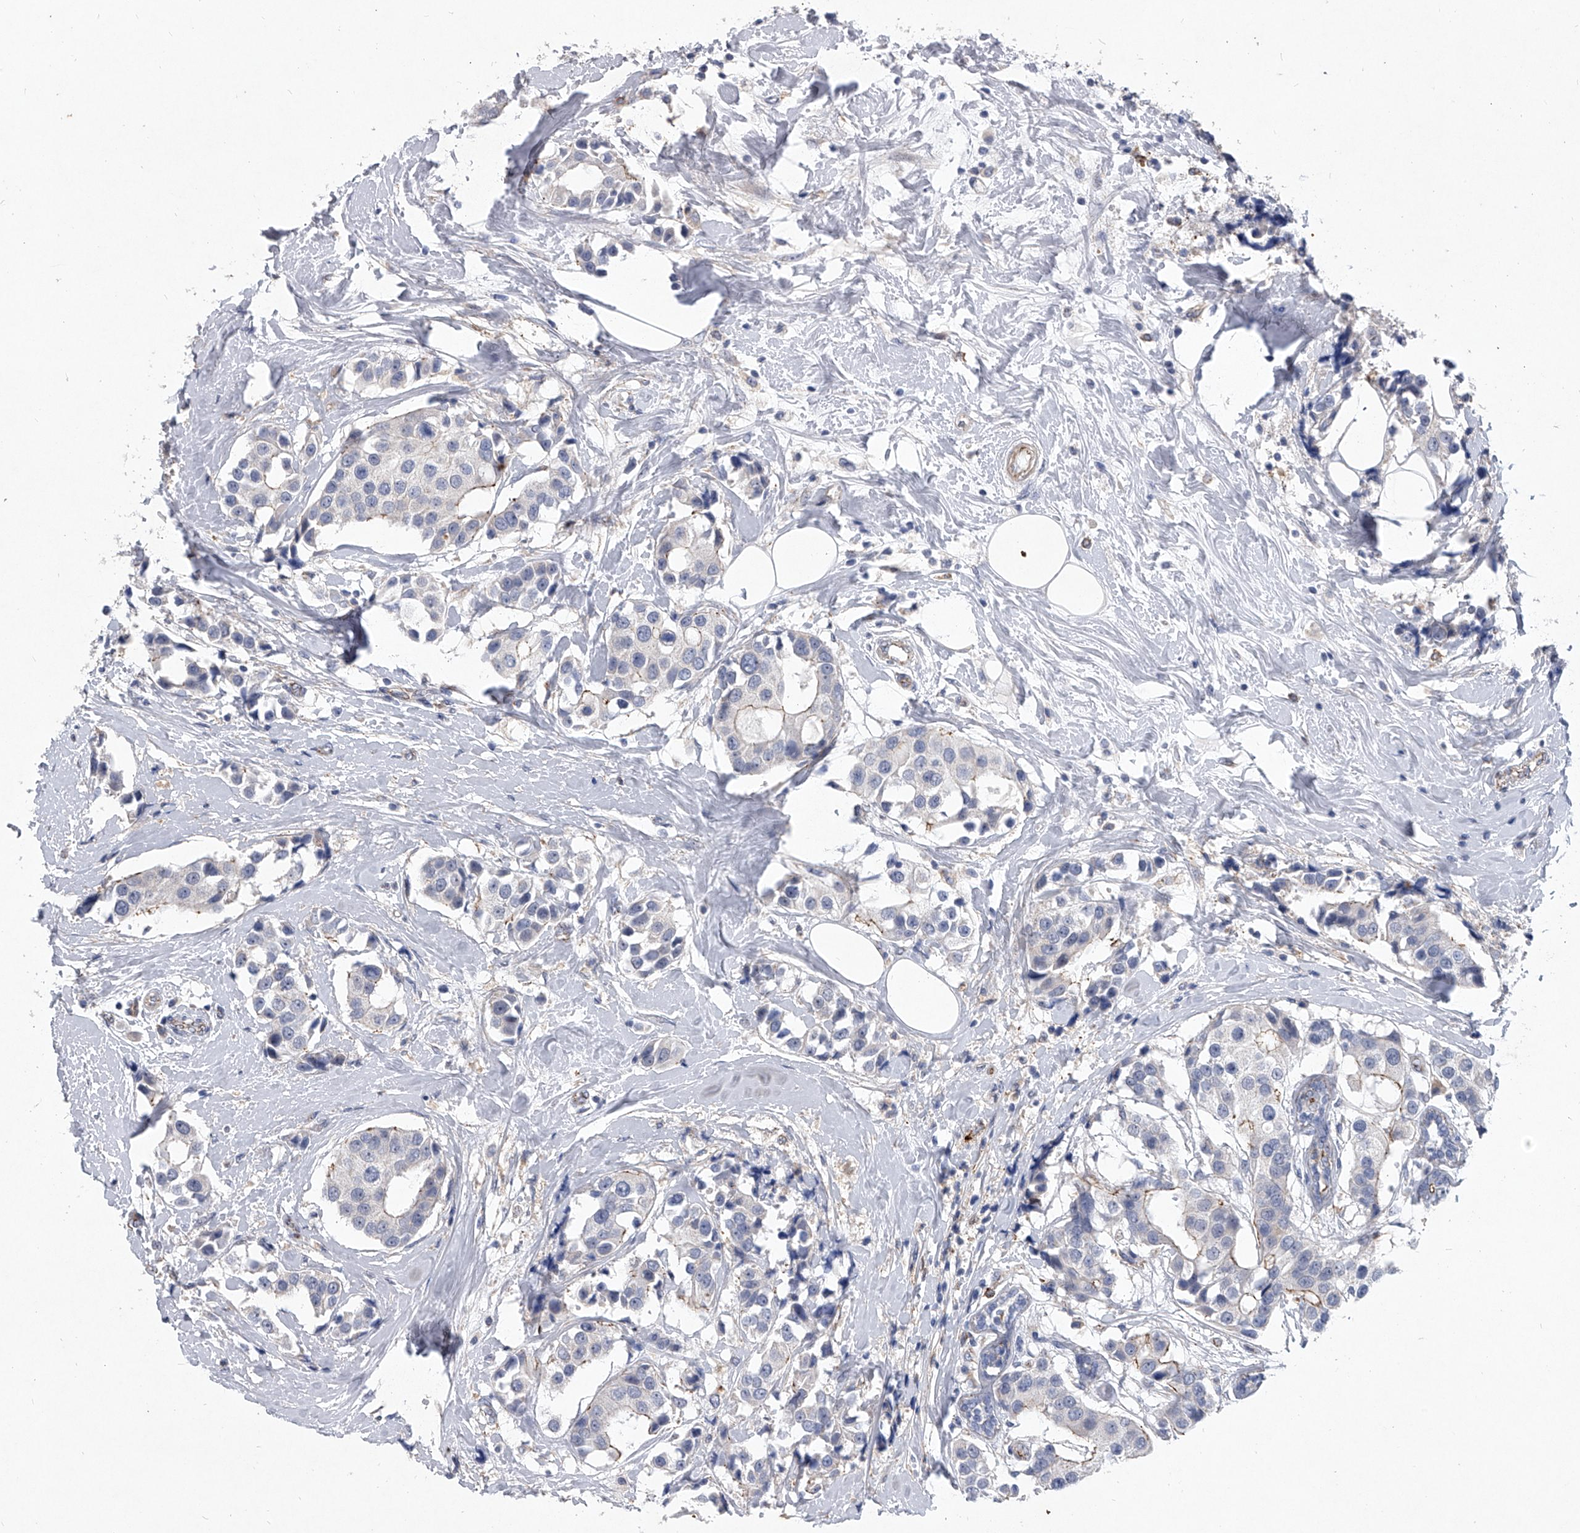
{"staining": {"intensity": "negative", "quantity": "none", "location": "none"}, "tissue": "breast cancer", "cell_type": "Tumor cells", "image_type": "cancer", "snomed": [{"axis": "morphology", "description": "Normal tissue, NOS"}, {"axis": "morphology", "description": "Duct carcinoma"}, {"axis": "topography", "description": "Breast"}], "caption": "Tumor cells are negative for protein expression in human breast invasive ductal carcinoma.", "gene": "MINDY4", "patient": {"sex": "female", "age": 39}}